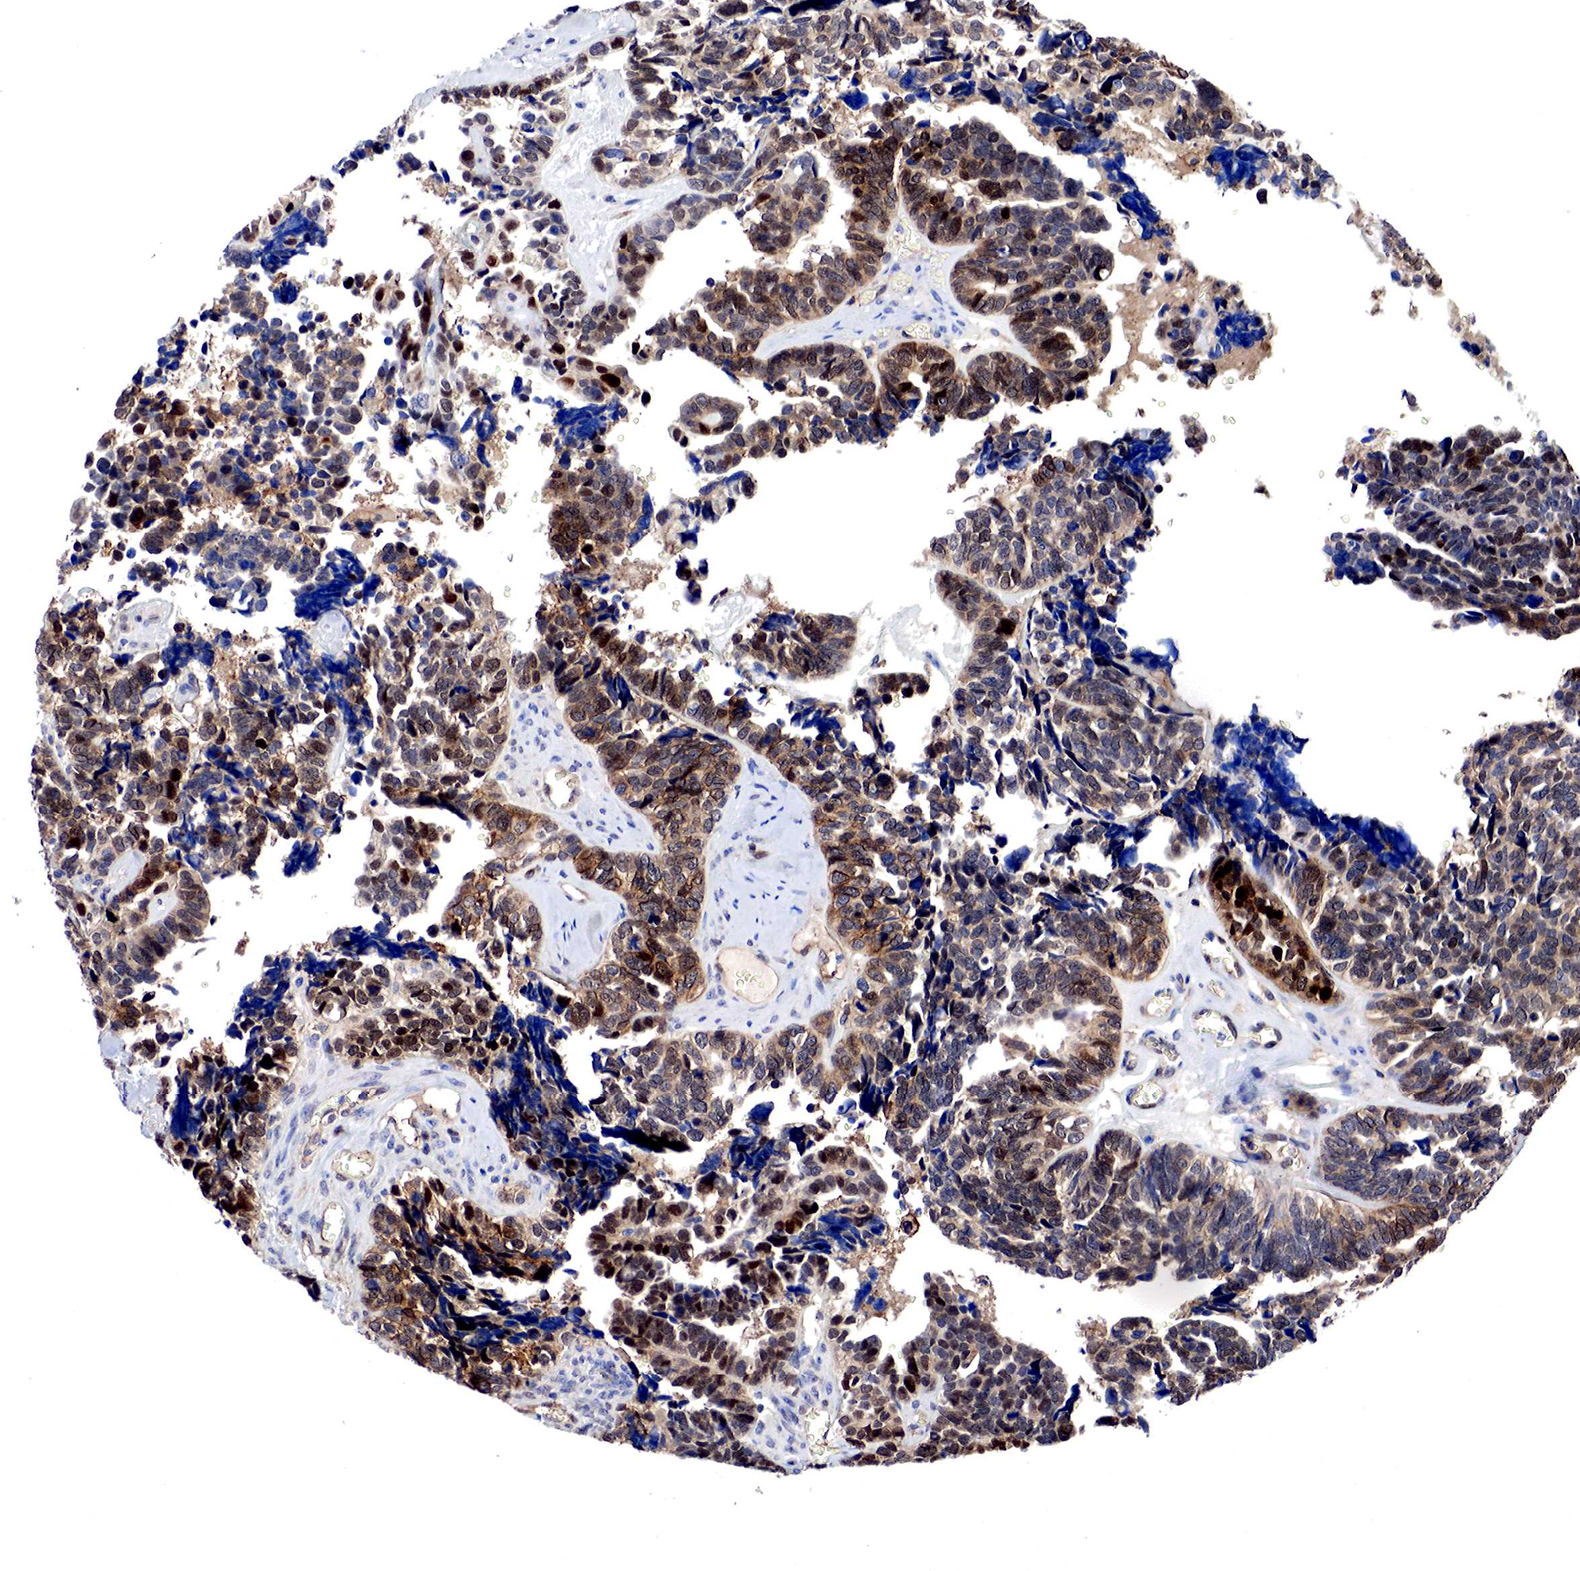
{"staining": {"intensity": "strong", "quantity": ">75%", "location": "cytoplasmic/membranous,nuclear"}, "tissue": "ovarian cancer", "cell_type": "Tumor cells", "image_type": "cancer", "snomed": [{"axis": "morphology", "description": "Cystadenocarcinoma, serous, NOS"}, {"axis": "topography", "description": "Ovary"}], "caption": "Immunohistochemical staining of human ovarian serous cystadenocarcinoma exhibits high levels of strong cytoplasmic/membranous and nuclear positivity in approximately >75% of tumor cells.", "gene": "PABIR2", "patient": {"sex": "female", "age": 77}}